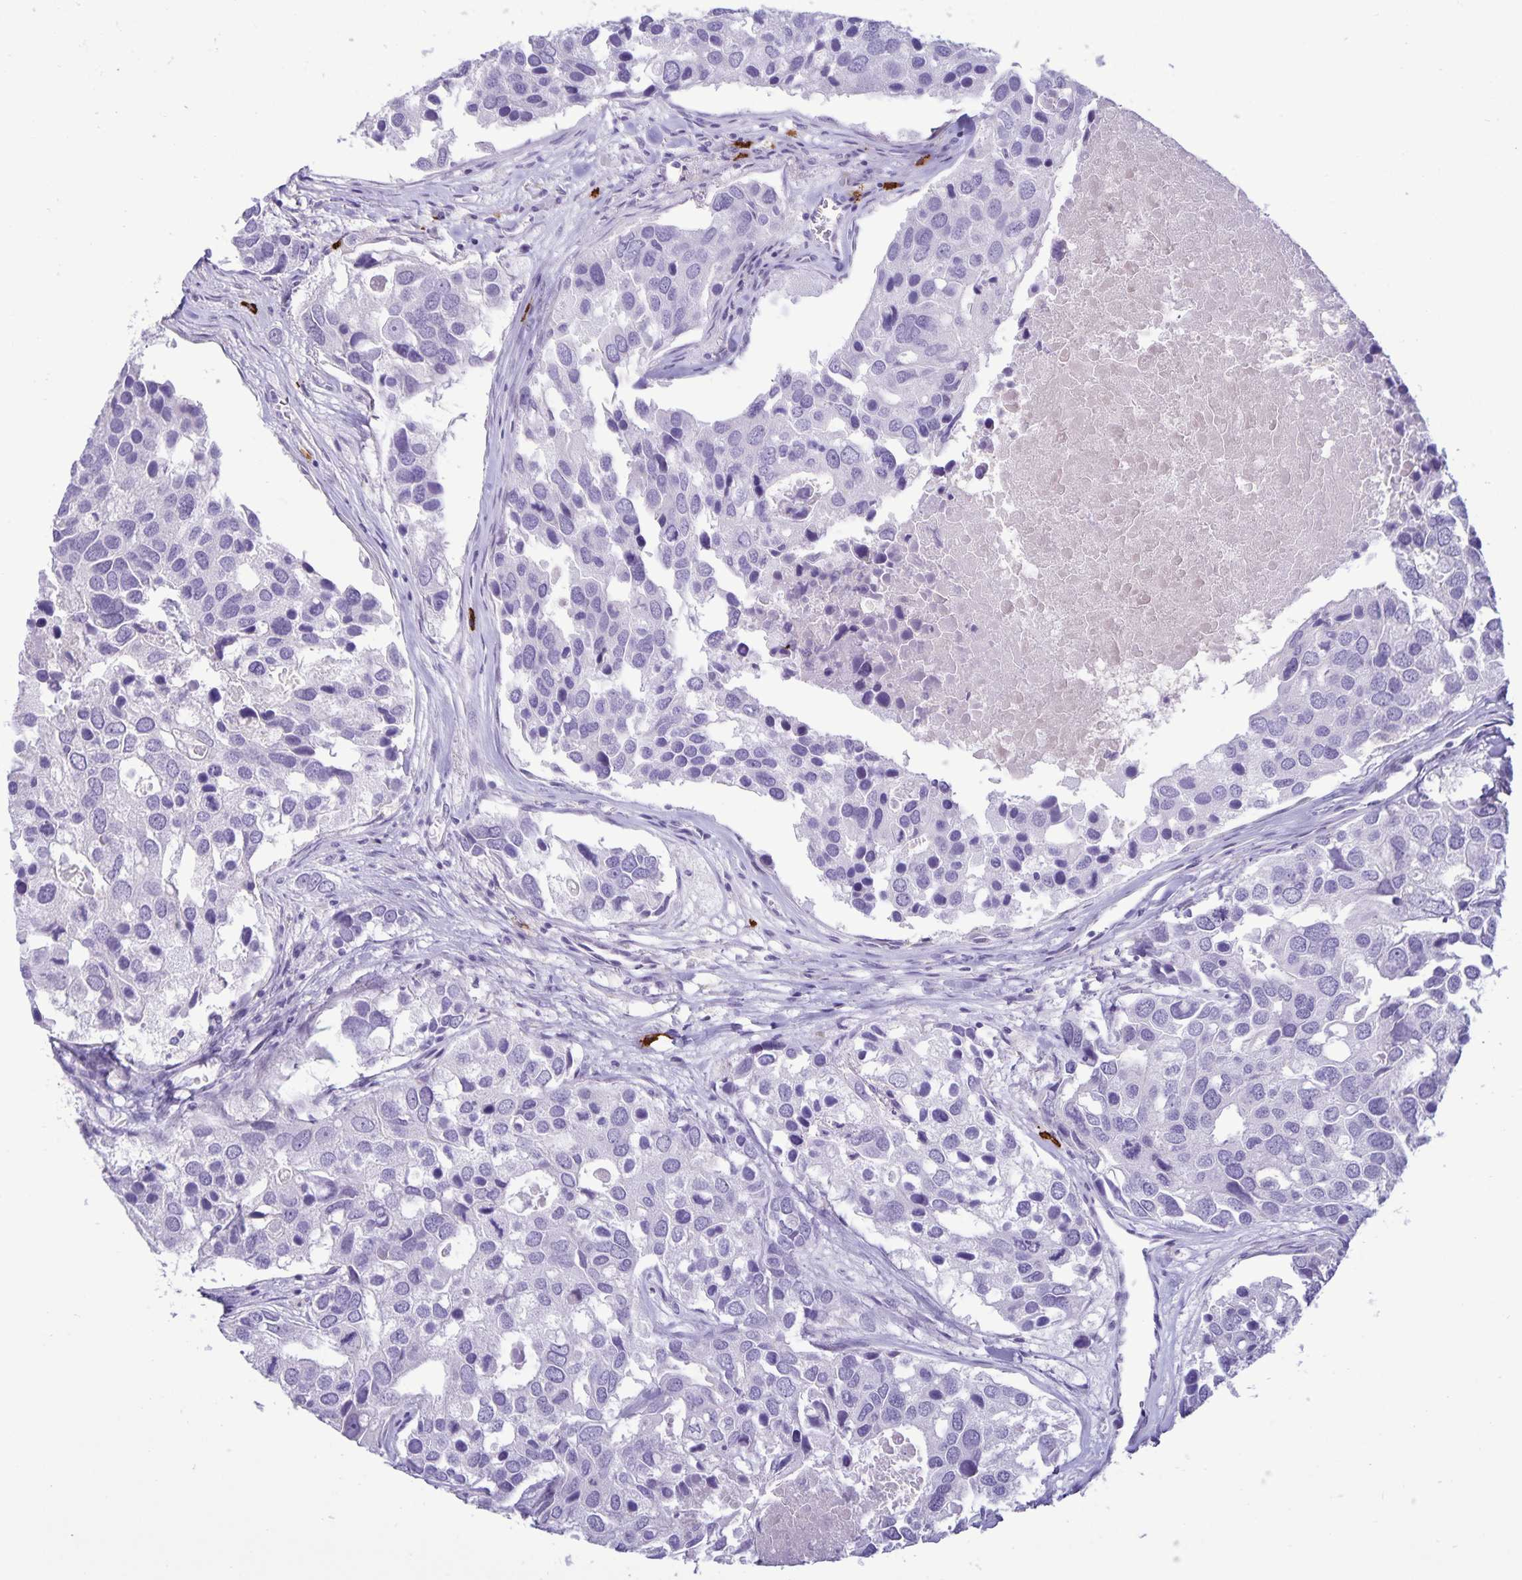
{"staining": {"intensity": "negative", "quantity": "none", "location": "none"}, "tissue": "breast cancer", "cell_type": "Tumor cells", "image_type": "cancer", "snomed": [{"axis": "morphology", "description": "Duct carcinoma"}, {"axis": "topography", "description": "Breast"}], "caption": "Invasive ductal carcinoma (breast) was stained to show a protein in brown. There is no significant positivity in tumor cells. (DAB immunohistochemistry, high magnification).", "gene": "IBTK", "patient": {"sex": "female", "age": 83}}